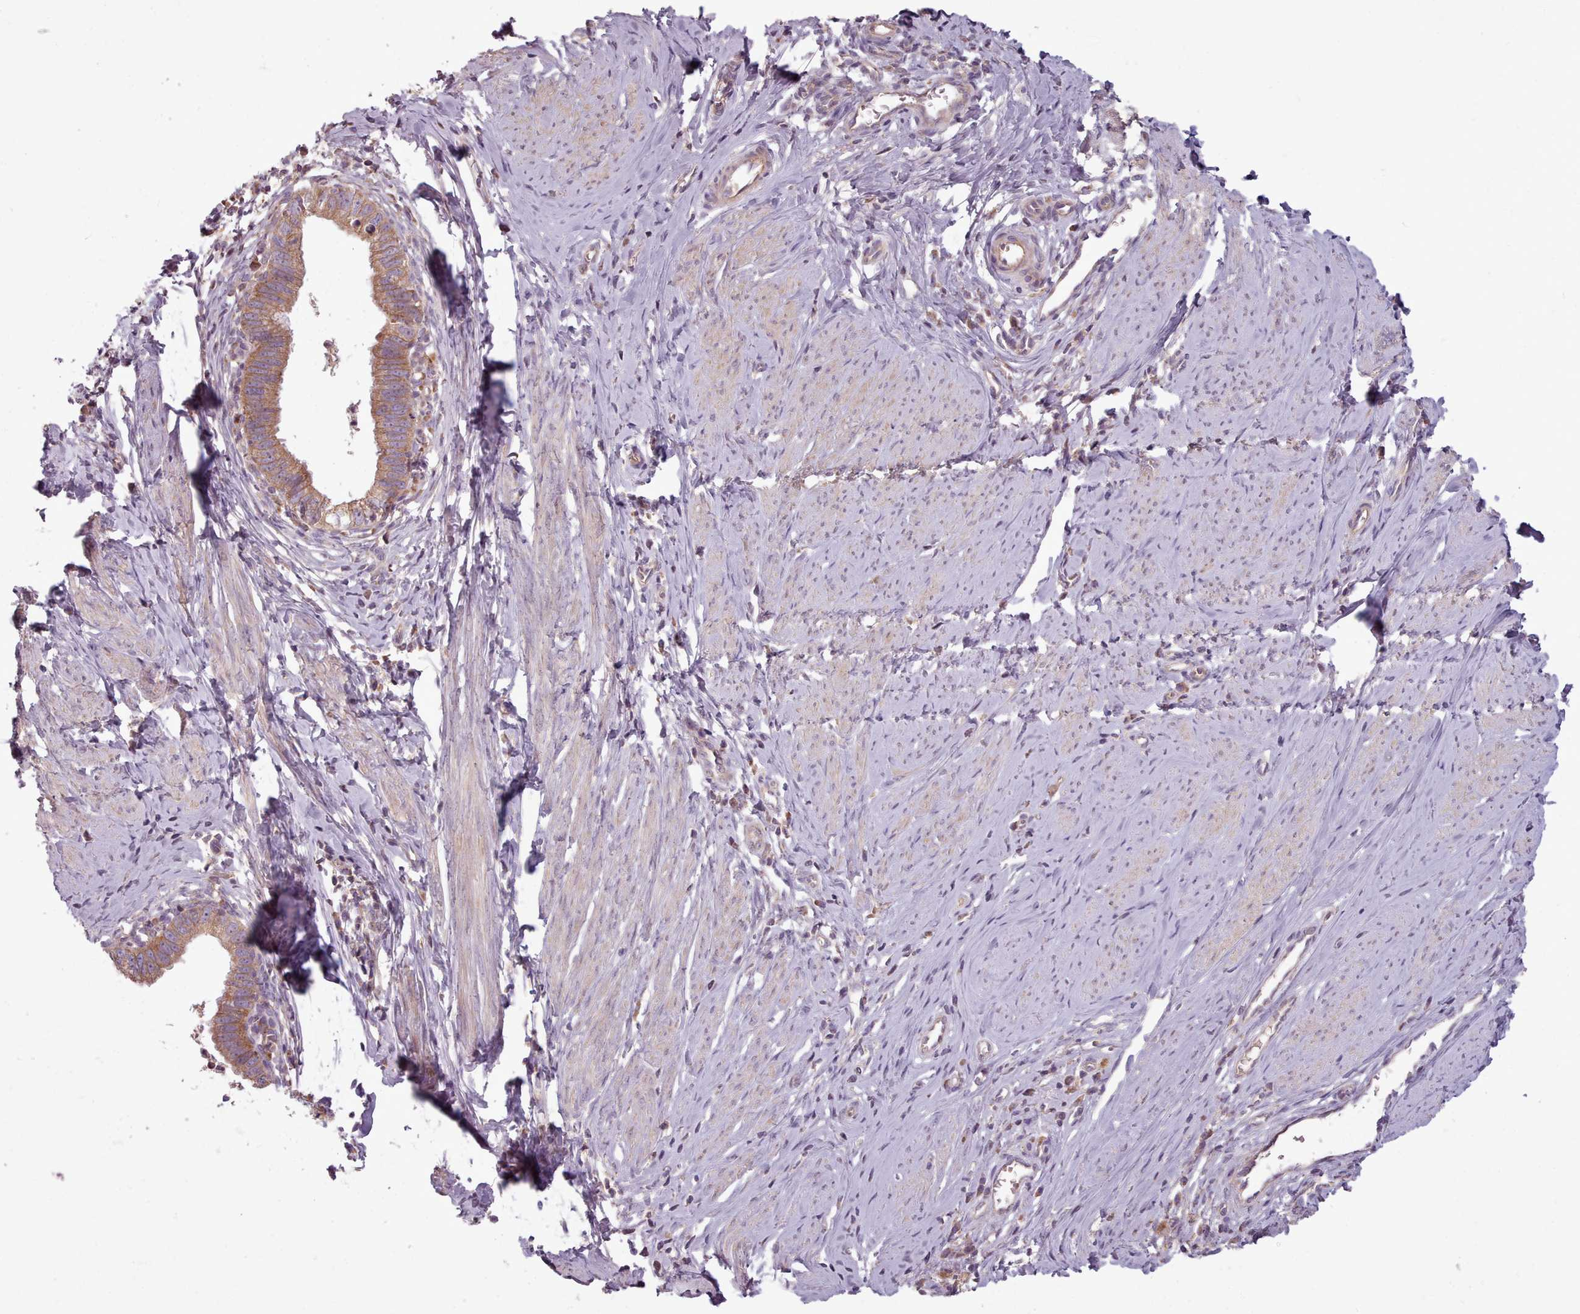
{"staining": {"intensity": "moderate", "quantity": ">75%", "location": "cytoplasmic/membranous"}, "tissue": "cervical cancer", "cell_type": "Tumor cells", "image_type": "cancer", "snomed": [{"axis": "morphology", "description": "Adenocarcinoma, NOS"}, {"axis": "topography", "description": "Cervix"}], "caption": "A high-resolution micrograph shows immunohistochemistry (IHC) staining of cervical cancer (adenocarcinoma), which shows moderate cytoplasmic/membranous positivity in approximately >75% of tumor cells. The staining is performed using DAB (3,3'-diaminobenzidine) brown chromogen to label protein expression. The nuclei are counter-stained blue using hematoxylin.", "gene": "NT5DC2", "patient": {"sex": "female", "age": 36}}